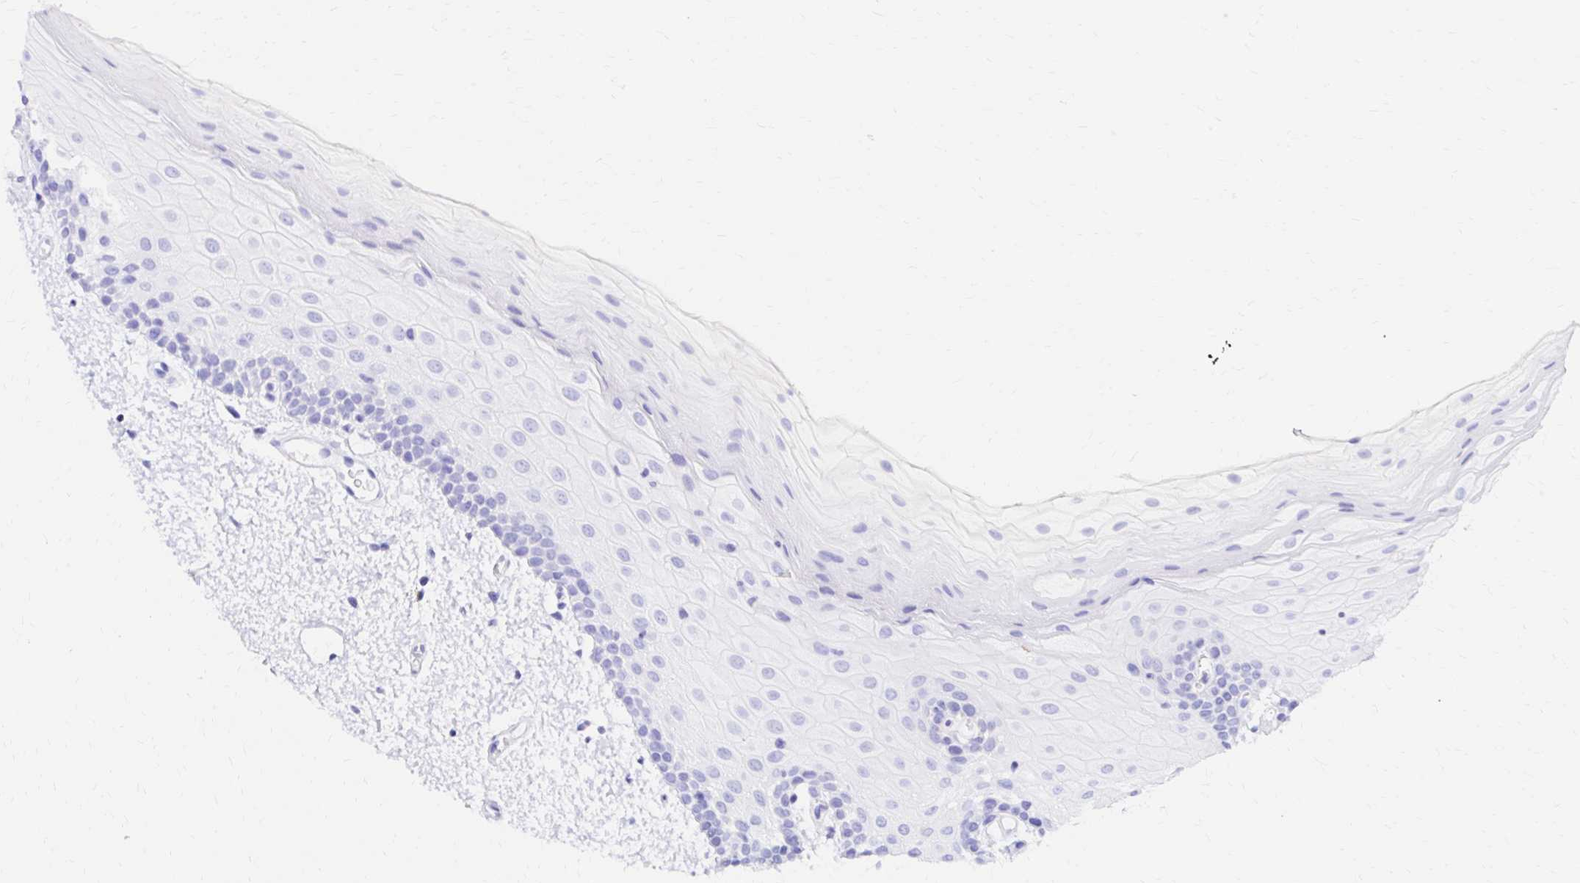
{"staining": {"intensity": "negative", "quantity": "none", "location": "none"}, "tissue": "oral mucosa", "cell_type": "Squamous epithelial cells", "image_type": "normal", "snomed": [{"axis": "morphology", "description": "Normal tissue, NOS"}, {"axis": "topography", "description": "Oral tissue"}], "caption": "Immunohistochemistry micrograph of normal oral mucosa: human oral mucosa stained with DAB (3,3'-diaminobenzidine) reveals no significant protein positivity in squamous epithelial cells.", "gene": "S100G", "patient": {"sex": "female", "age": 82}}